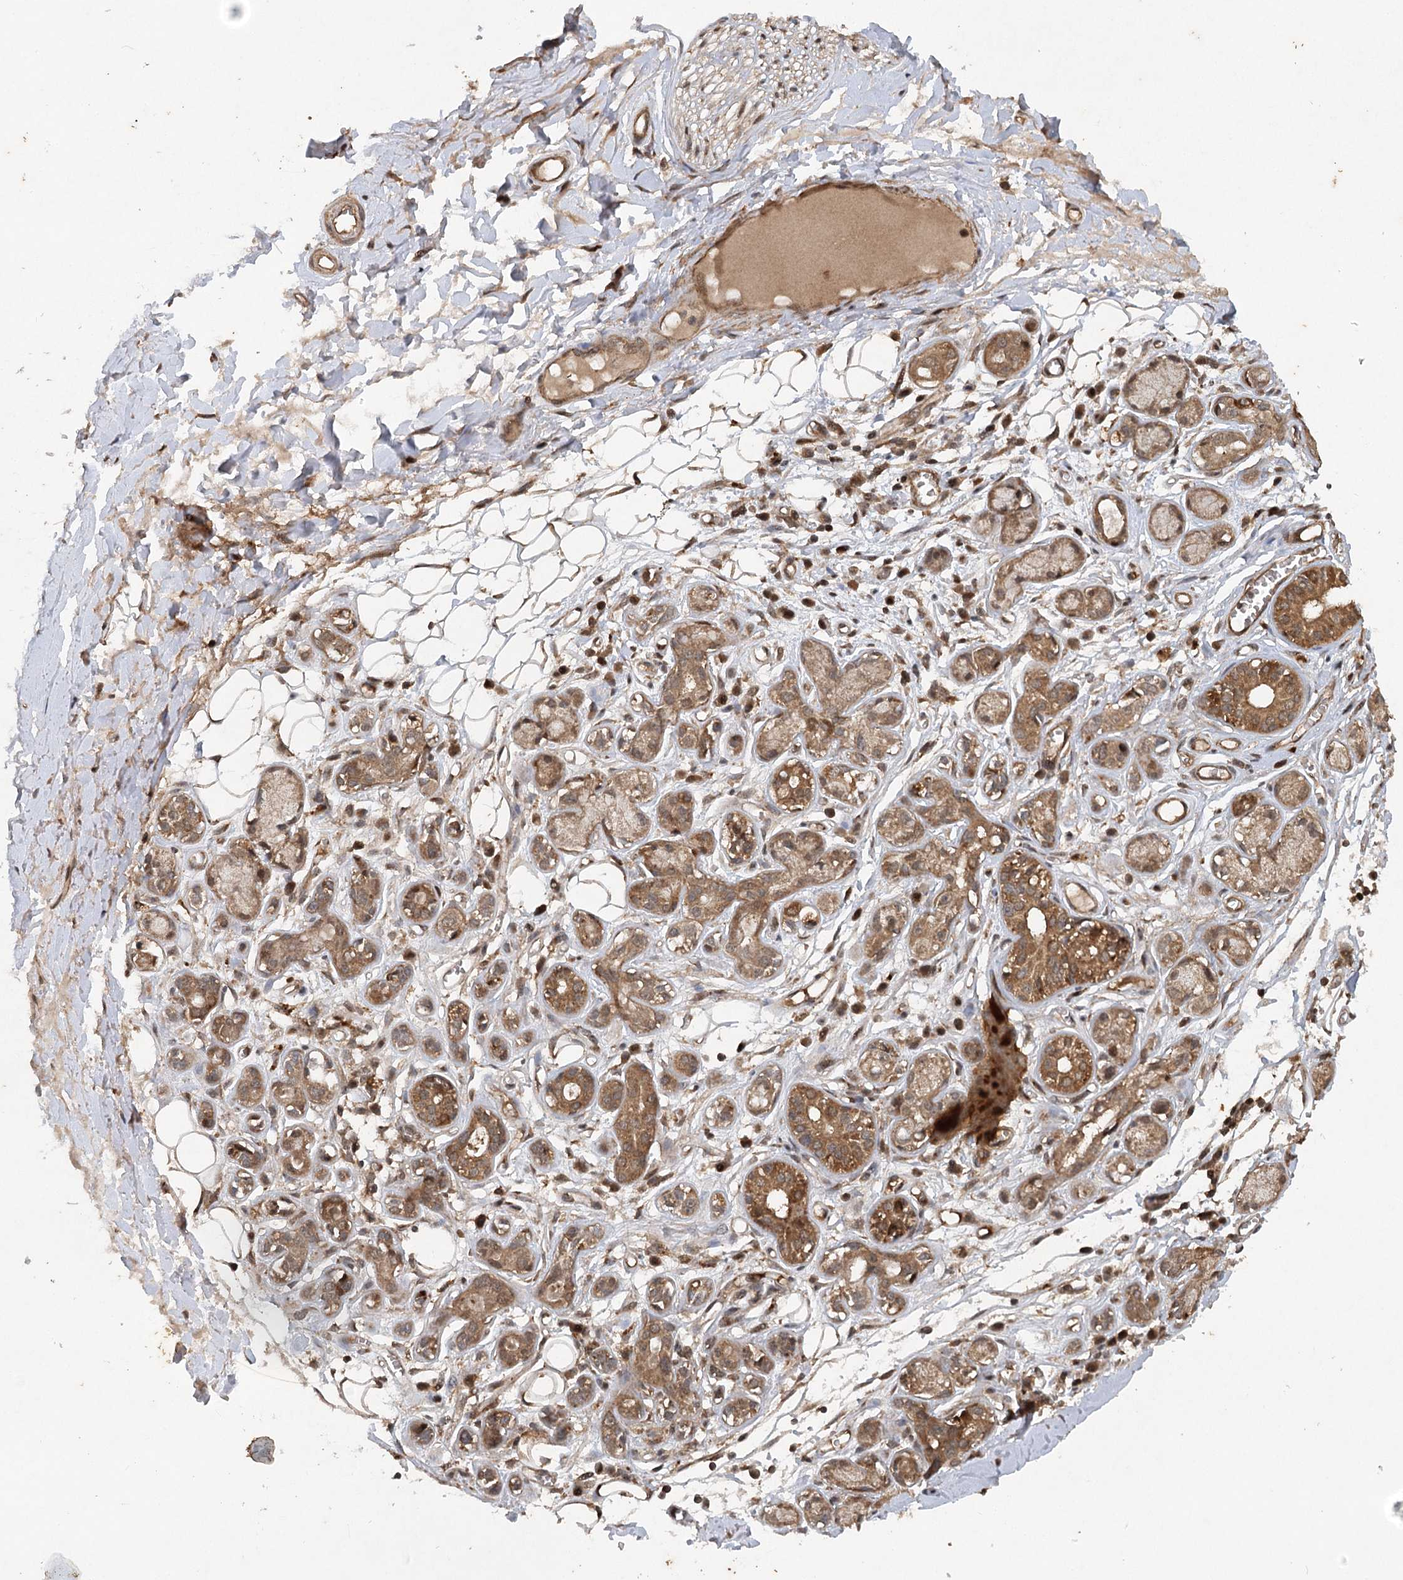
{"staining": {"intensity": "negative", "quantity": "none", "location": "none"}, "tissue": "adipose tissue", "cell_type": "Adipocytes", "image_type": "normal", "snomed": [{"axis": "morphology", "description": "Normal tissue, NOS"}, {"axis": "morphology", "description": "Inflammation, NOS"}, {"axis": "topography", "description": "Salivary gland"}, {"axis": "topography", "description": "Peripheral nerve tissue"}], "caption": "Image shows no protein positivity in adipocytes of unremarkable adipose tissue. (Brightfield microscopy of DAB IHC at high magnification).", "gene": "INSIG2", "patient": {"sex": "female", "age": 75}}